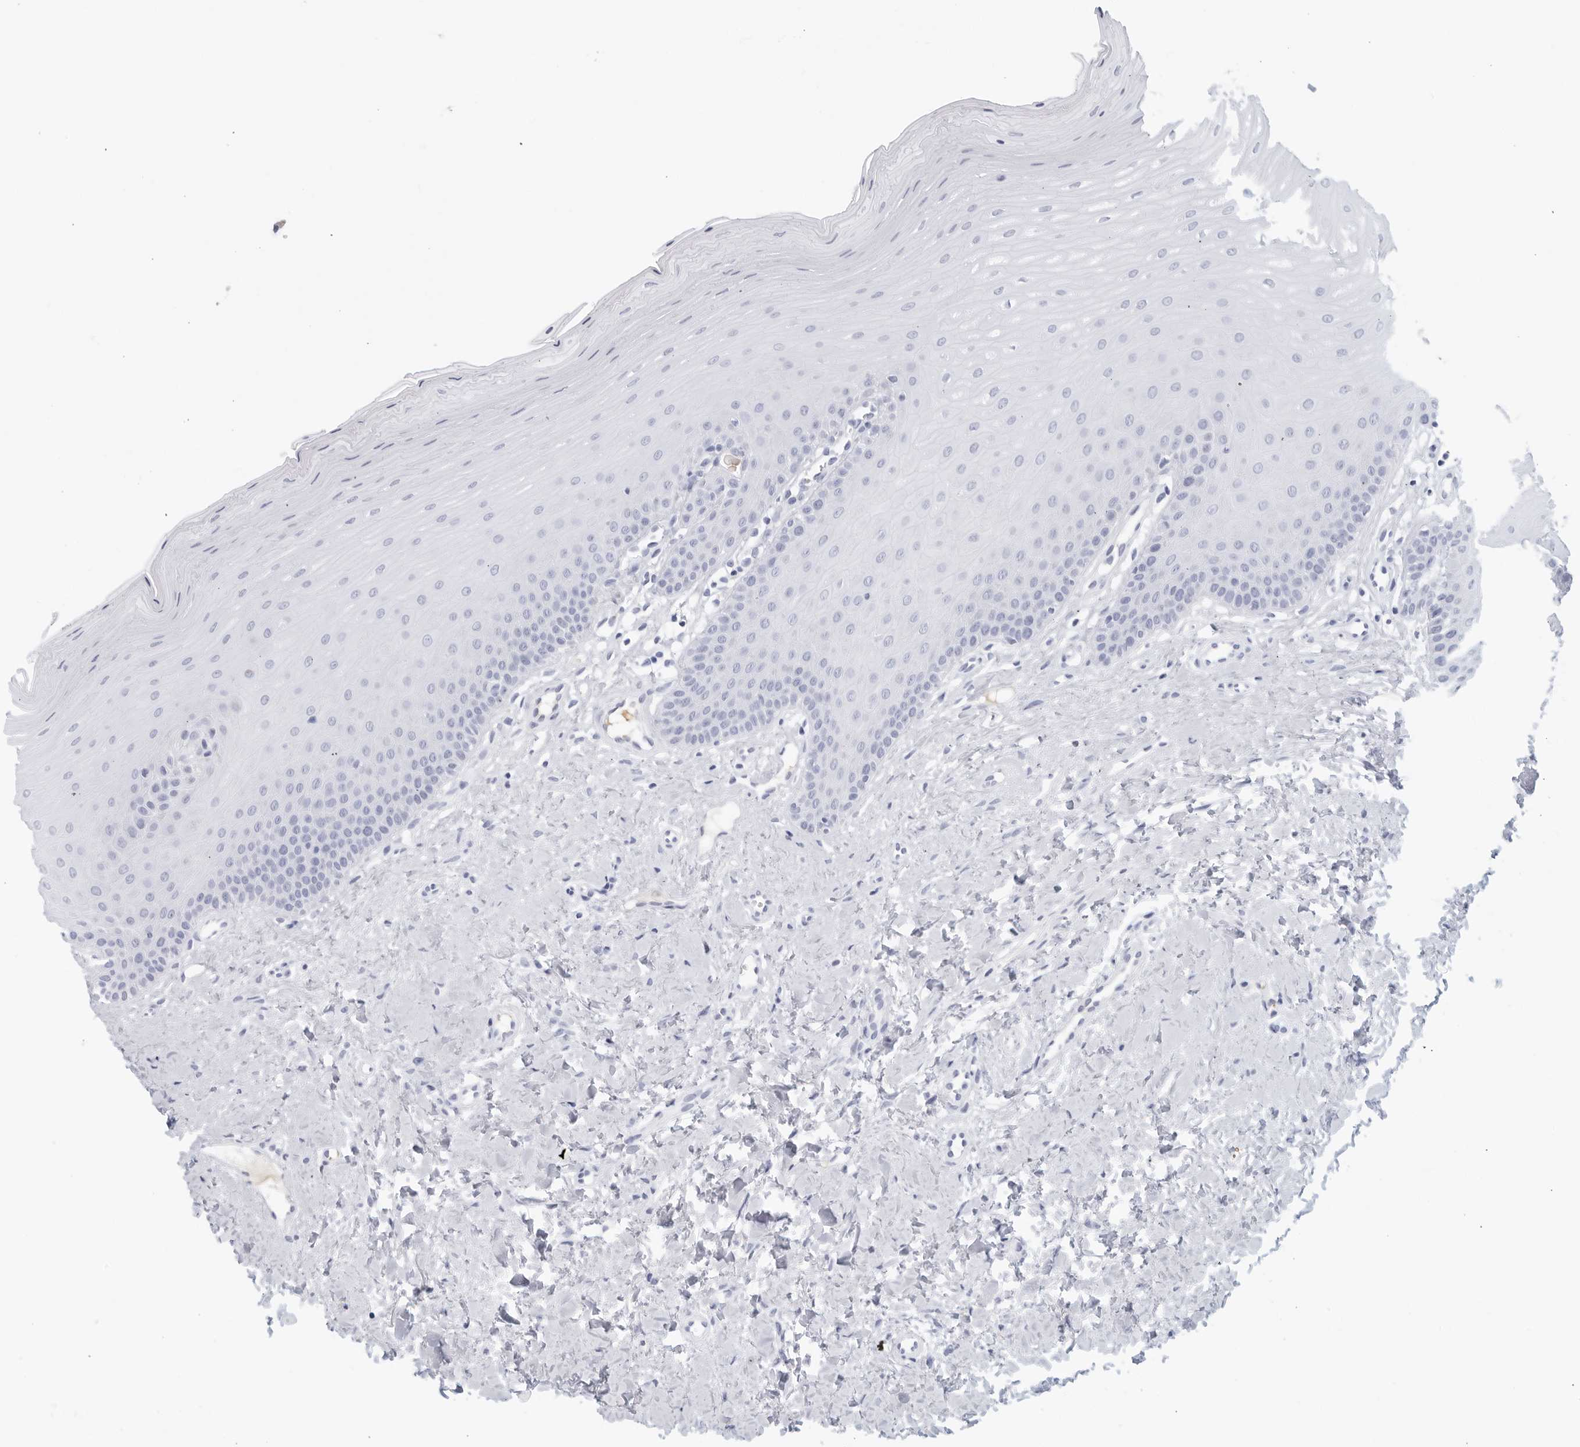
{"staining": {"intensity": "moderate", "quantity": "<25%", "location": "cytoplasmic/membranous"}, "tissue": "oral mucosa", "cell_type": "Squamous epithelial cells", "image_type": "normal", "snomed": [{"axis": "morphology", "description": "Normal tissue, NOS"}, {"axis": "topography", "description": "Oral tissue"}], "caption": "IHC (DAB) staining of unremarkable human oral mucosa displays moderate cytoplasmic/membranous protein staining in about <25% of squamous epithelial cells.", "gene": "FGG", "patient": {"sex": "female", "age": 39}}